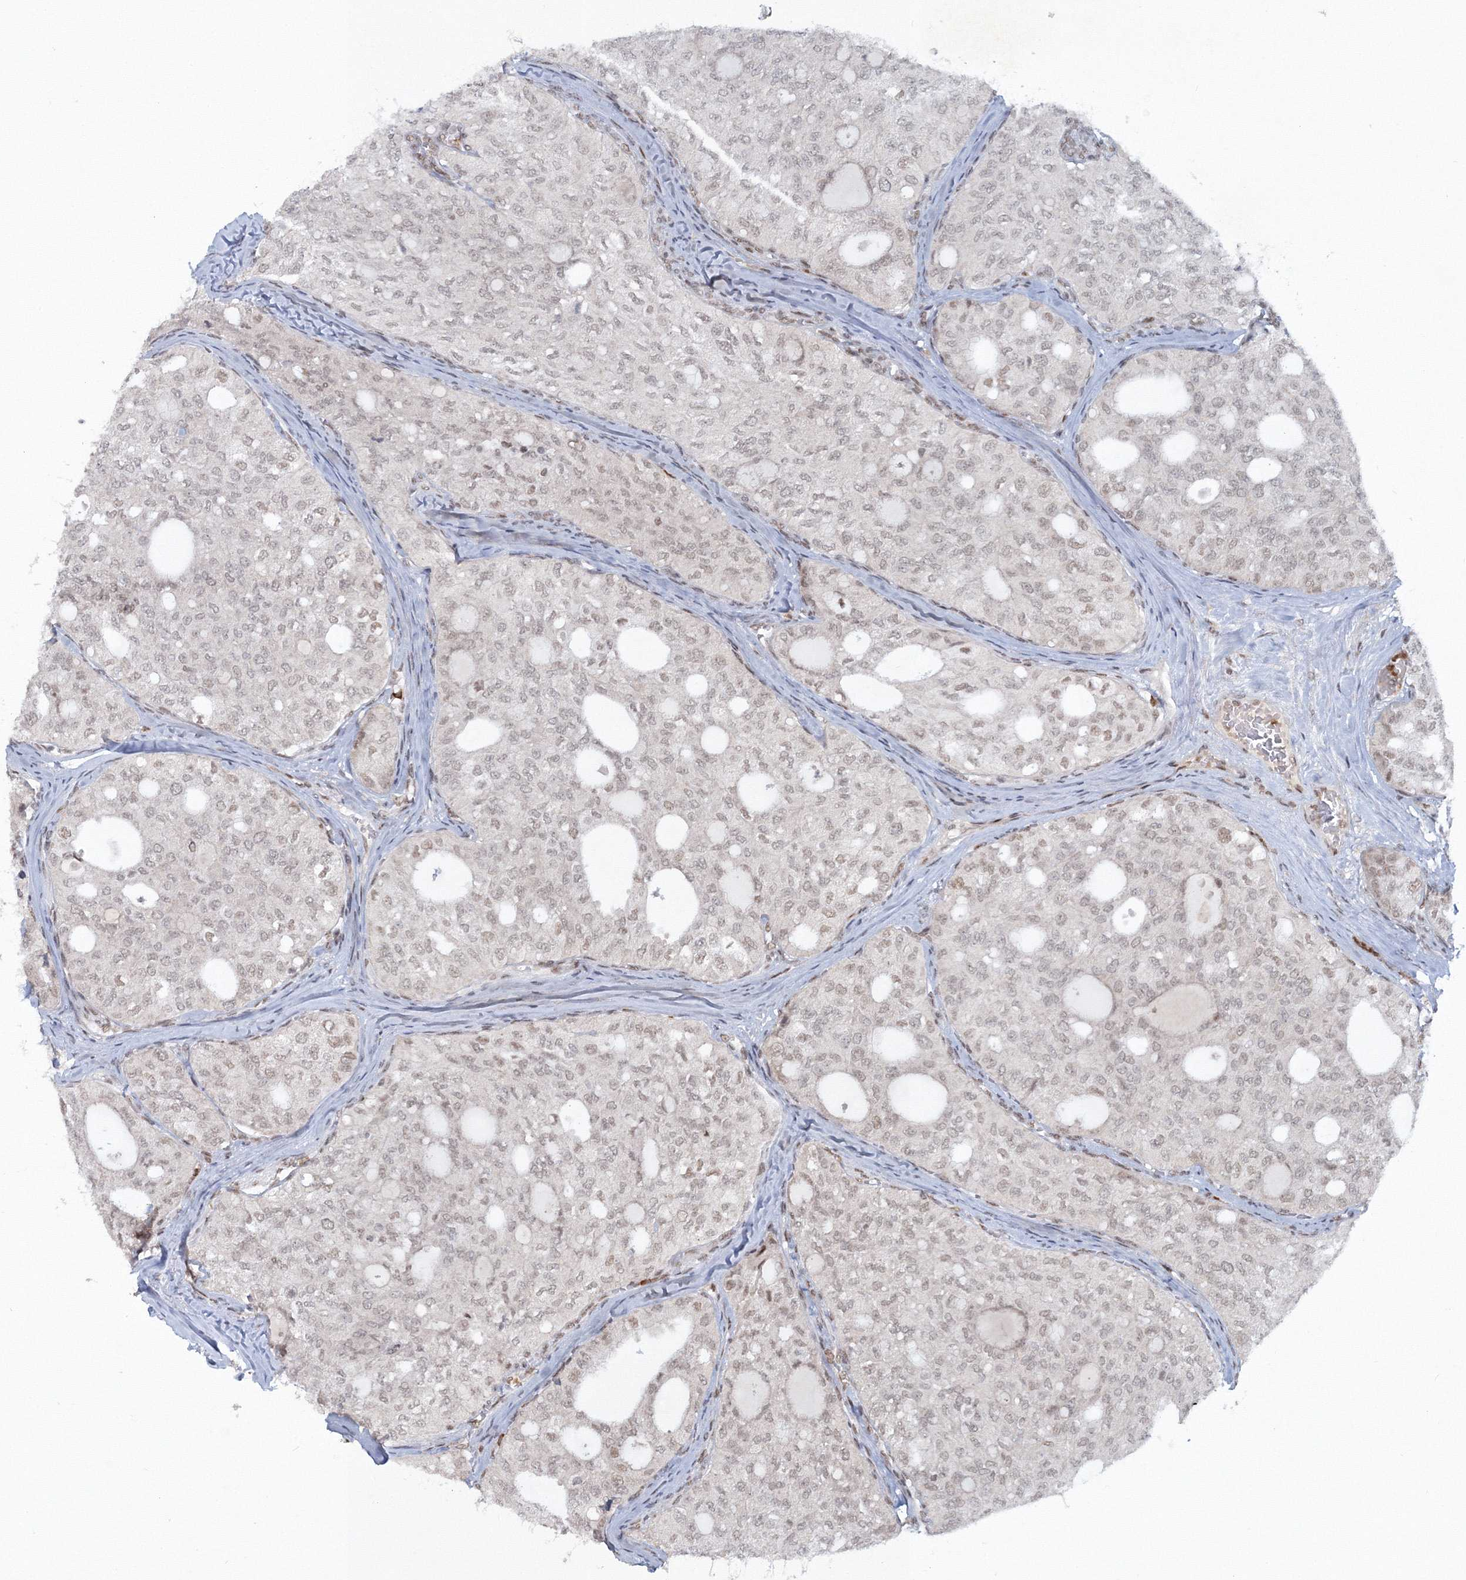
{"staining": {"intensity": "negative", "quantity": "none", "location": "none"}, "tissue": "thyroid cancer", "cell_type": "Tumor cells", "image_type": "cancer", "snomed": [{"axis": "morphology", "description": "Follicular adenoma carcinoma, NOS"}, {"axis": "topography", "description": "Thyroid gland"}], "caption": "Micrograph shows no protein expression in tumor cells of thyroid cancer tissue.", "gene": "C3orf33", "patient": {"sex": "male", "age": 75}}